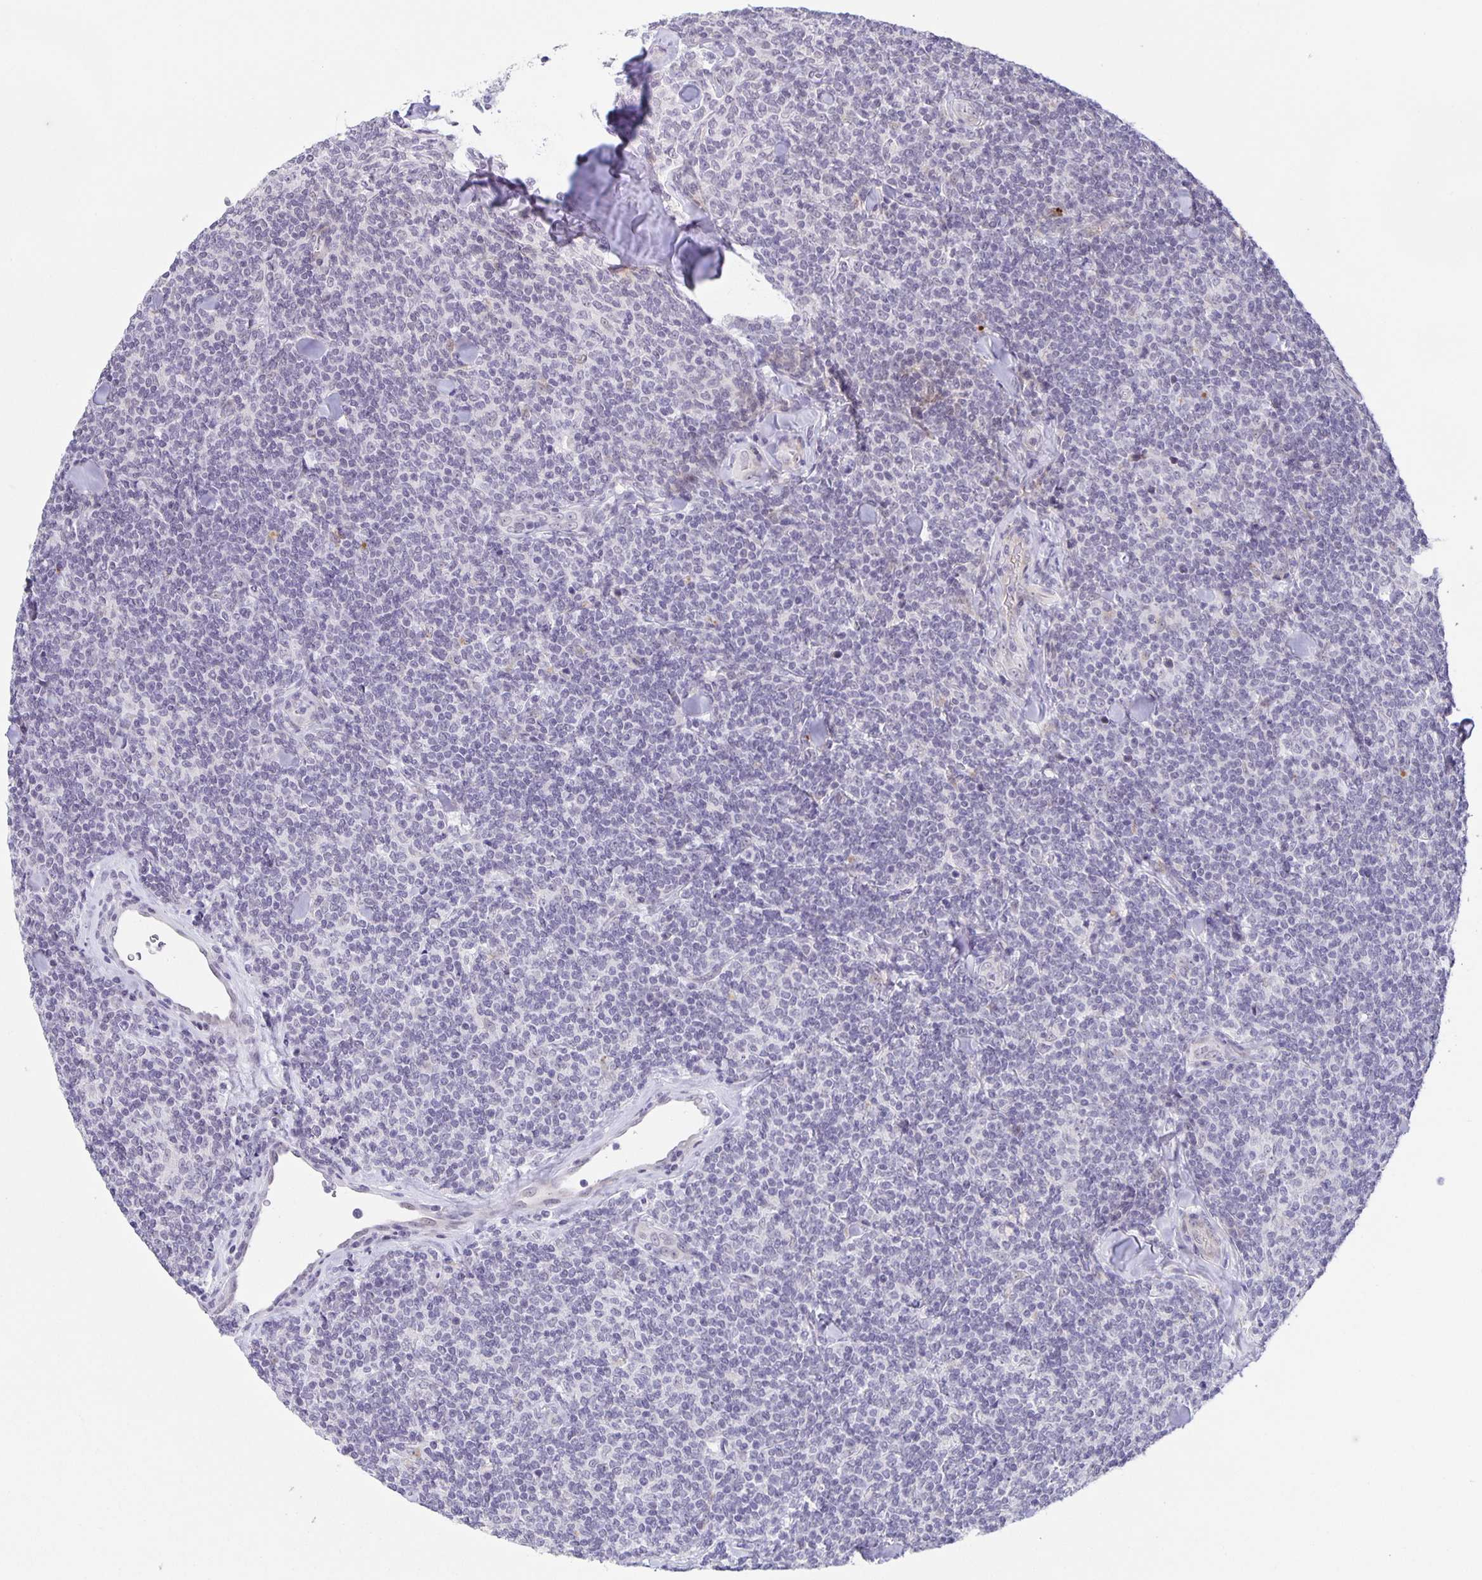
{"staining": {"intensity": "negative", "quantity": "none", "location": "none"}, "tissue": "lymphoma", "cell_type": "Tumor cells", "image_type": "cancer", "snomed": [{"axis": "morphology", "description": "Malignant lymphoma, non-Hodgkin's type, Low grade"}, {"axis": "topography", "description": "Lymph node"}], "caption": "Immunohistochemical staining of lymphoma shows no significant positivity in tumor cells. (DAB (3,3'-diaminobenzidine) immunohistochemistry (IHC) with hematoxylin counter stain).", "gene": "PHRF1", "patient": {"sex": "female", "age": 56}}